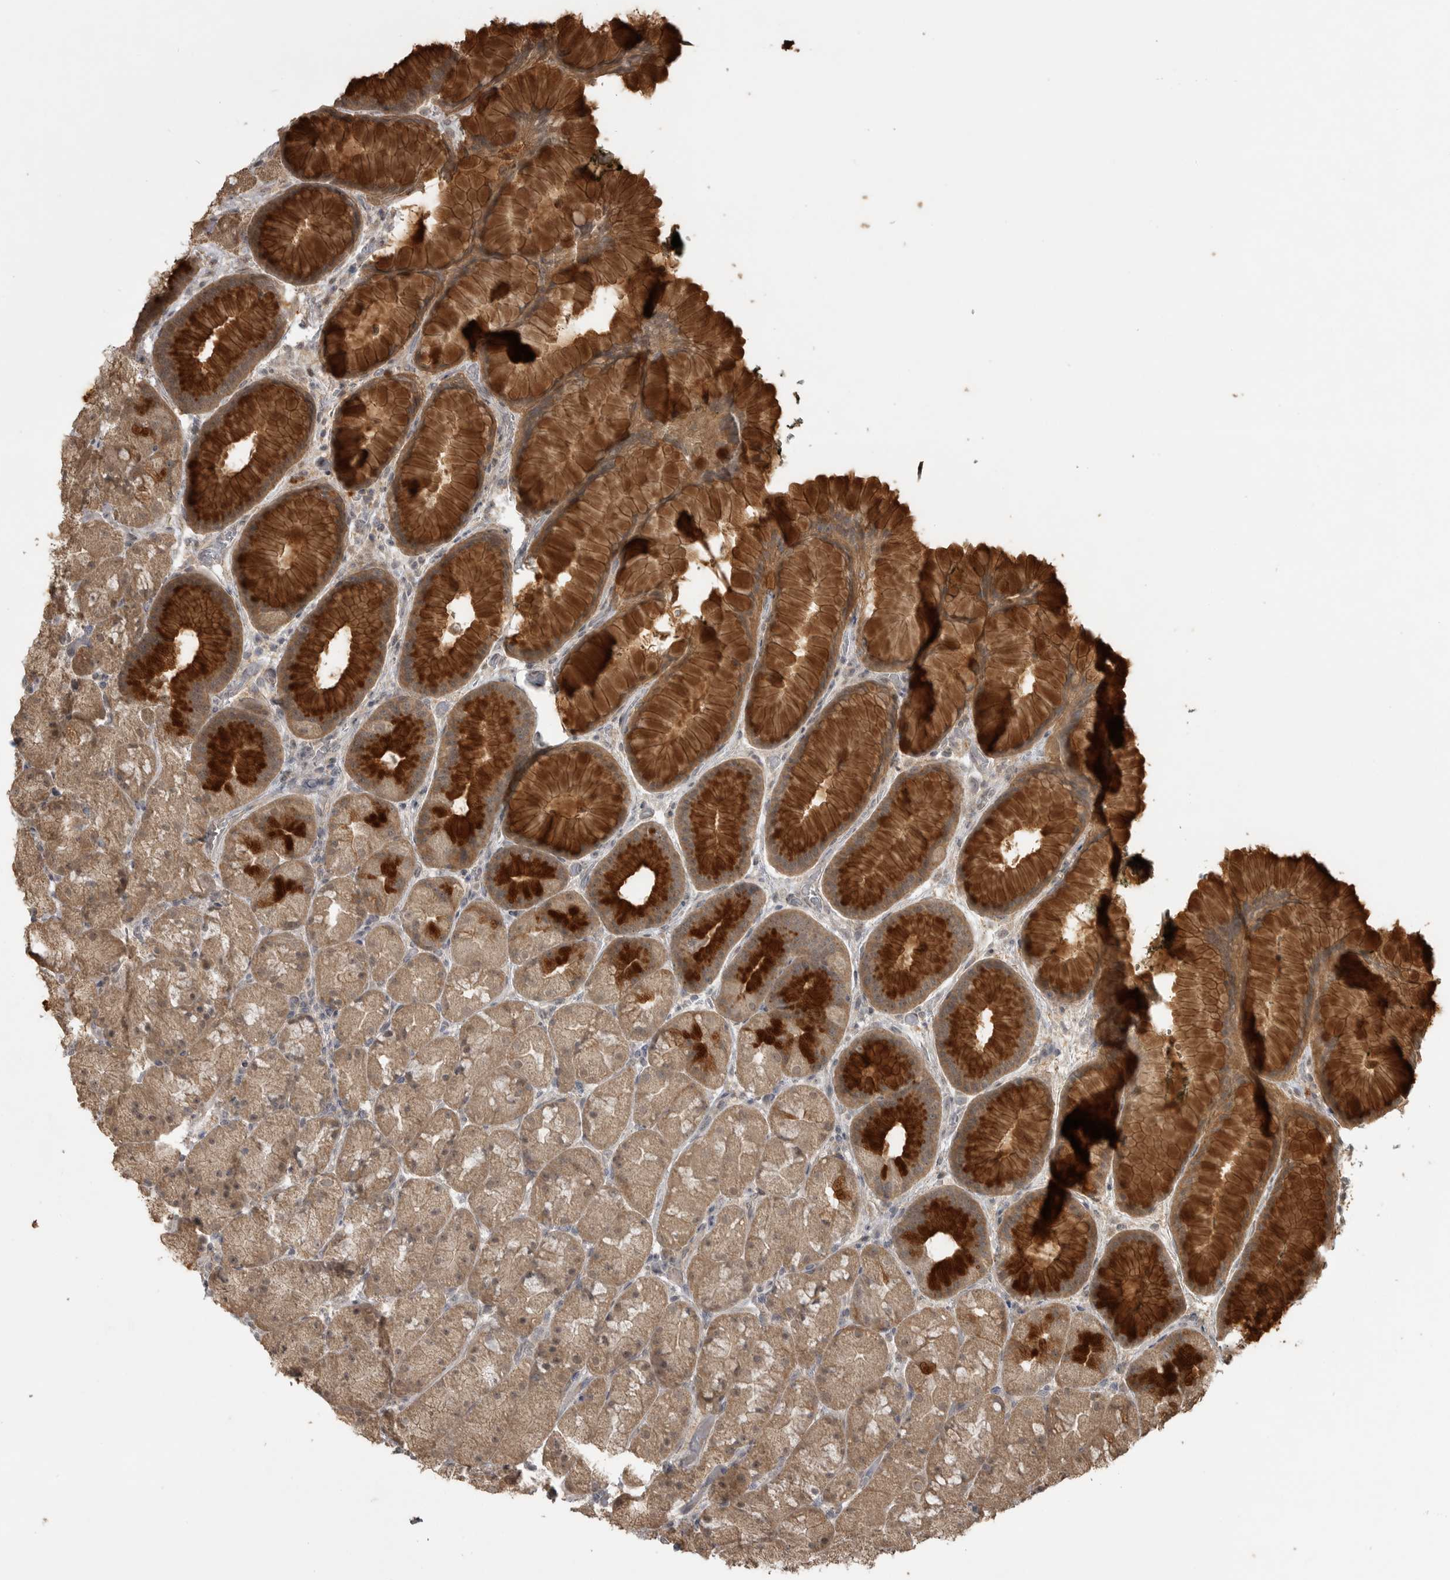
{"staining": {"intensity": "strong", "quantity": "25%-75%", "location": "cytoplasmic/membranous"}, "tissue": "stomach", "cell_type": "Glandular cells", "image_type": "normal", "snomed": [{"axis": "morphology", "description": "Normal tissue, NOS"}, {"axis": "topography", "description": "Stomach, upper"}, {"axis": "topography", "description": "Stomach"}], "caption": "The immunohistochemical stain labels strong cytoplasmic/membranous expression in glandular cells of unremarkable stomach.", "gene": "LLGL1", "patient": {"sex": "male", "age": 48}}